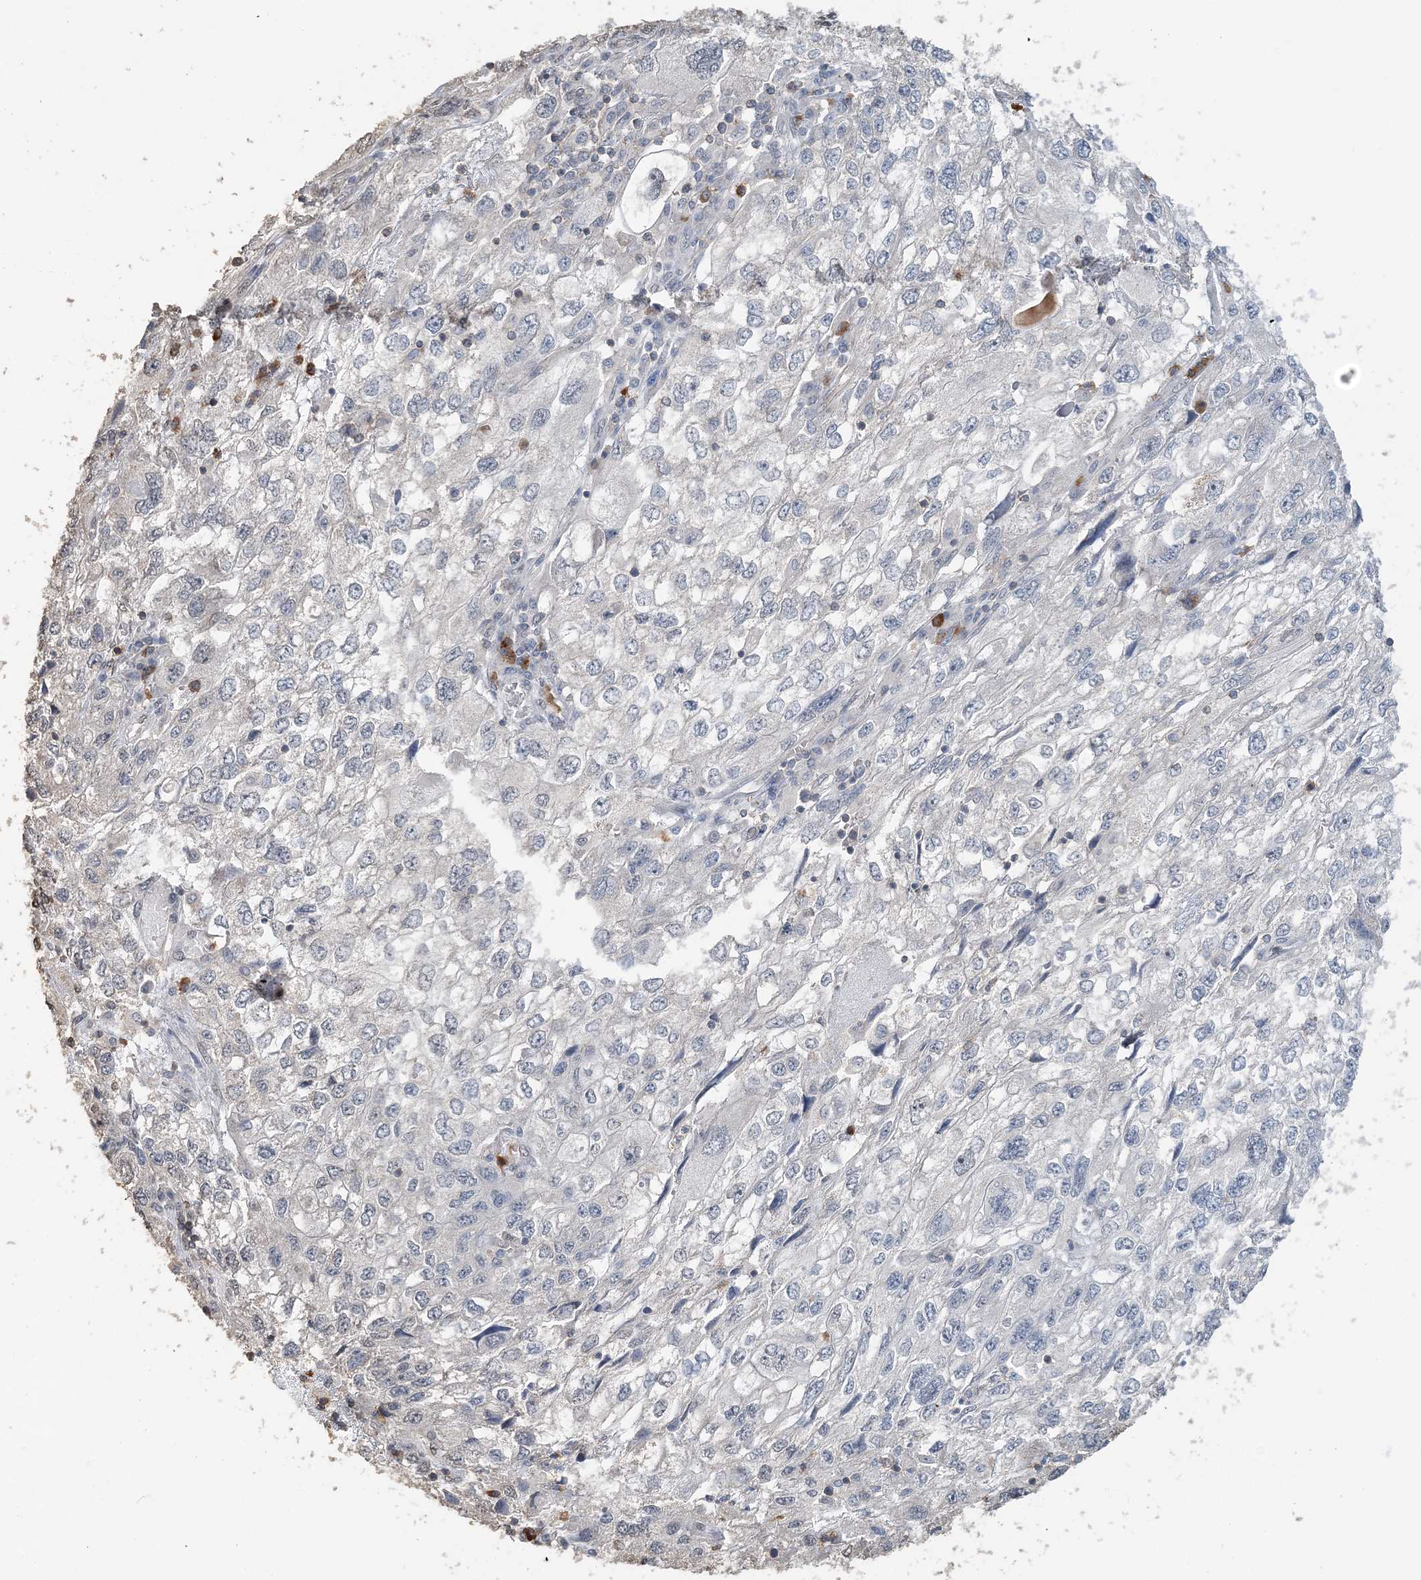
{"staining": {"intensity": "negative", "quantity": "none", "location": "none"}, "tissue": "endometrial cancer", "cell_type": "Tumor cells", "image_type": "cancer", "snomed": [{"axis": "morphology", "description": "Adenocarcinoma, NOS"}, {"axis": "topography", "description": "Endometrium"}], "caption": "The immunohistochemistry photomicrograph has no significant staining in tumor cells of endometrial adenocarcinoma tissue. (DAB (3,3'-diaminobenzidine) immunohistochemistry (IHC) visualized using brightfield microscopy, high magnification).", "gene": "FAM110A", "patient": {"sex": "female", "age": 49}}